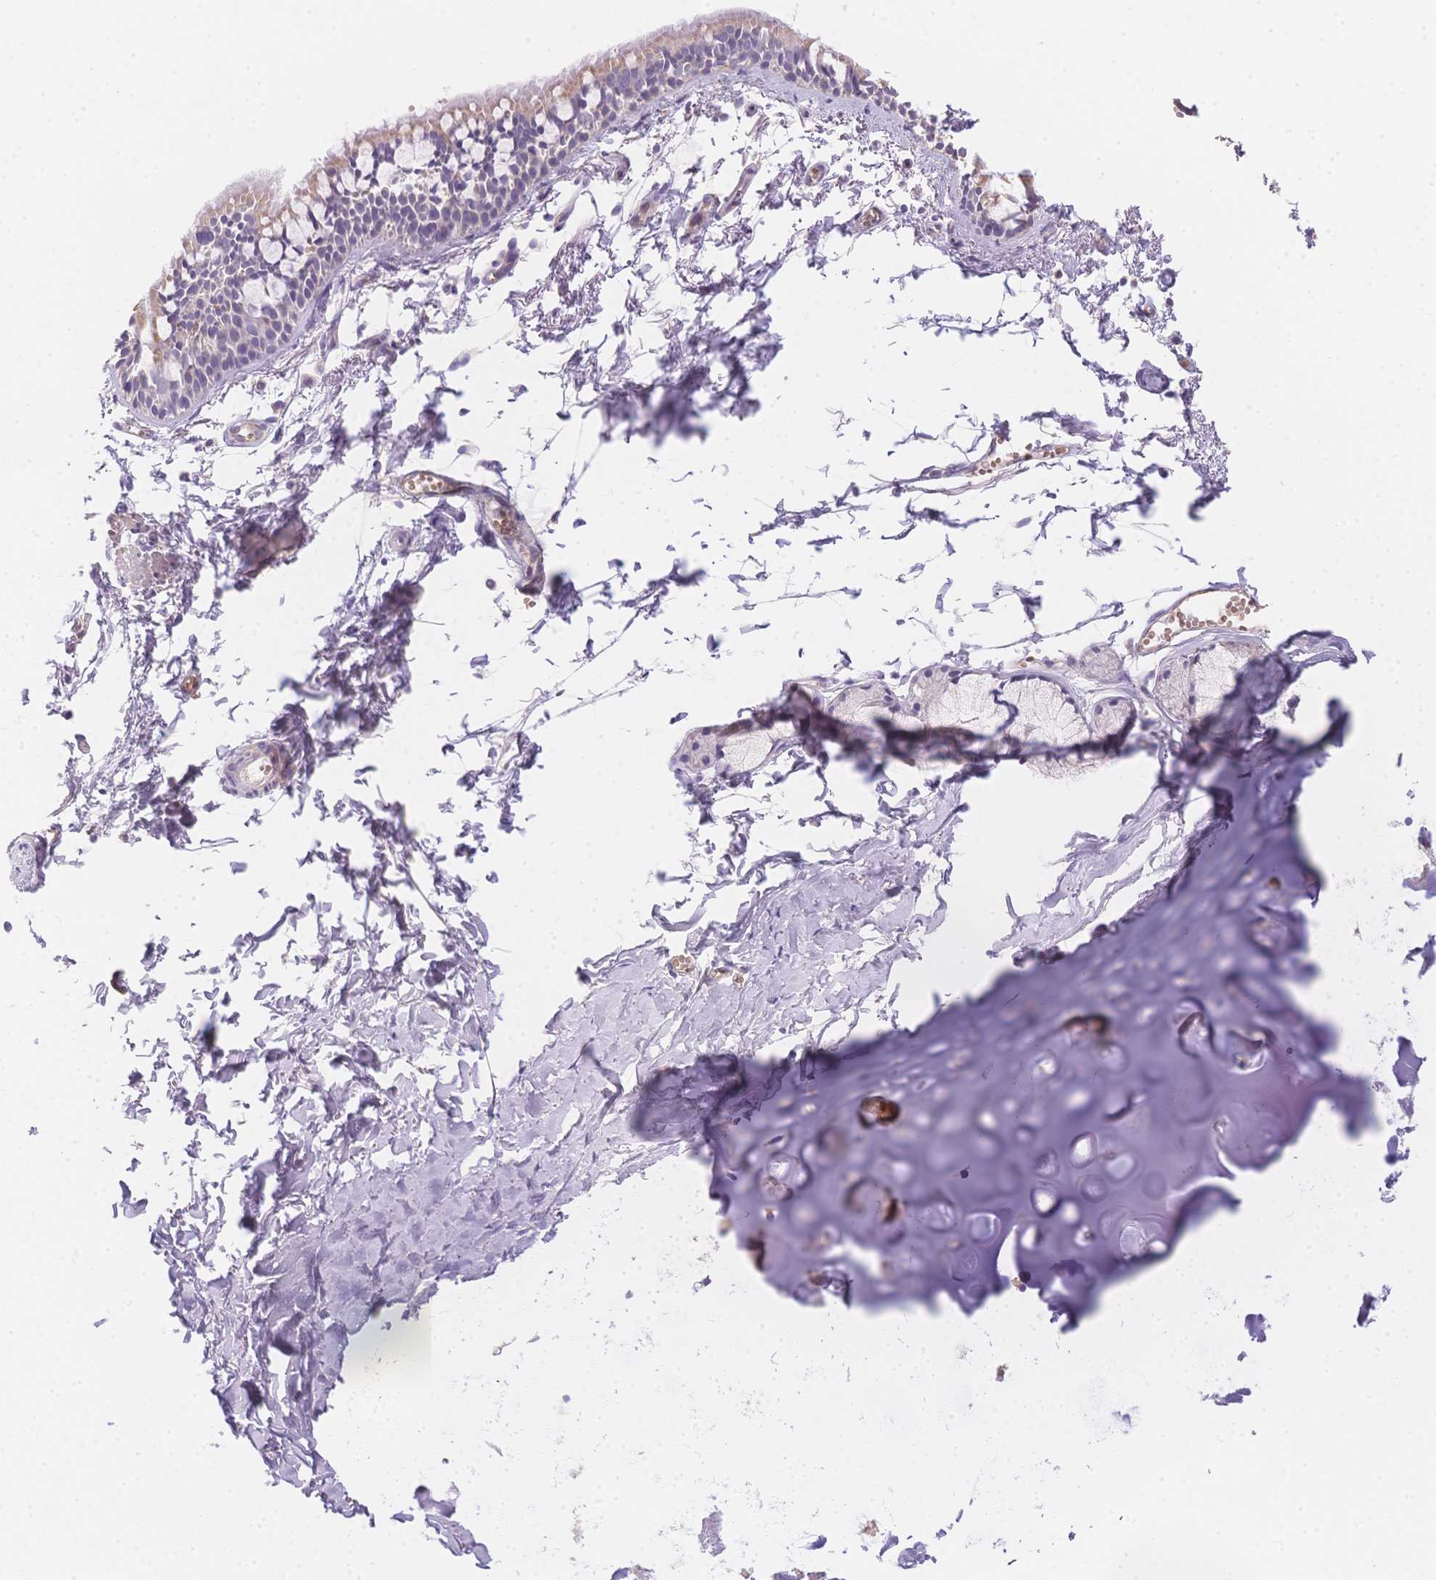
{"staining": {"intensity": "weak", "quantity": "<25%", "location": "cytoplasmic/membranous"}, "tissue": "bronchus", "cell_type": "Respiratory epithelial cells", "image_type": "normal", "snomed": [{"axis": "morphology", "description": "Normal tissue, NOS"}, {"axis": "topography", "description": "Bronchus"}], "caption": "Respiratory epithelial cells are negative for brown protein staining in normal bronchus. The staining is performed using DAB brown chromogen with nuclei counter-stained in using hematoxylin.", "gene": "SMYD1", "patient": {"sex": "female", "age": 59}}